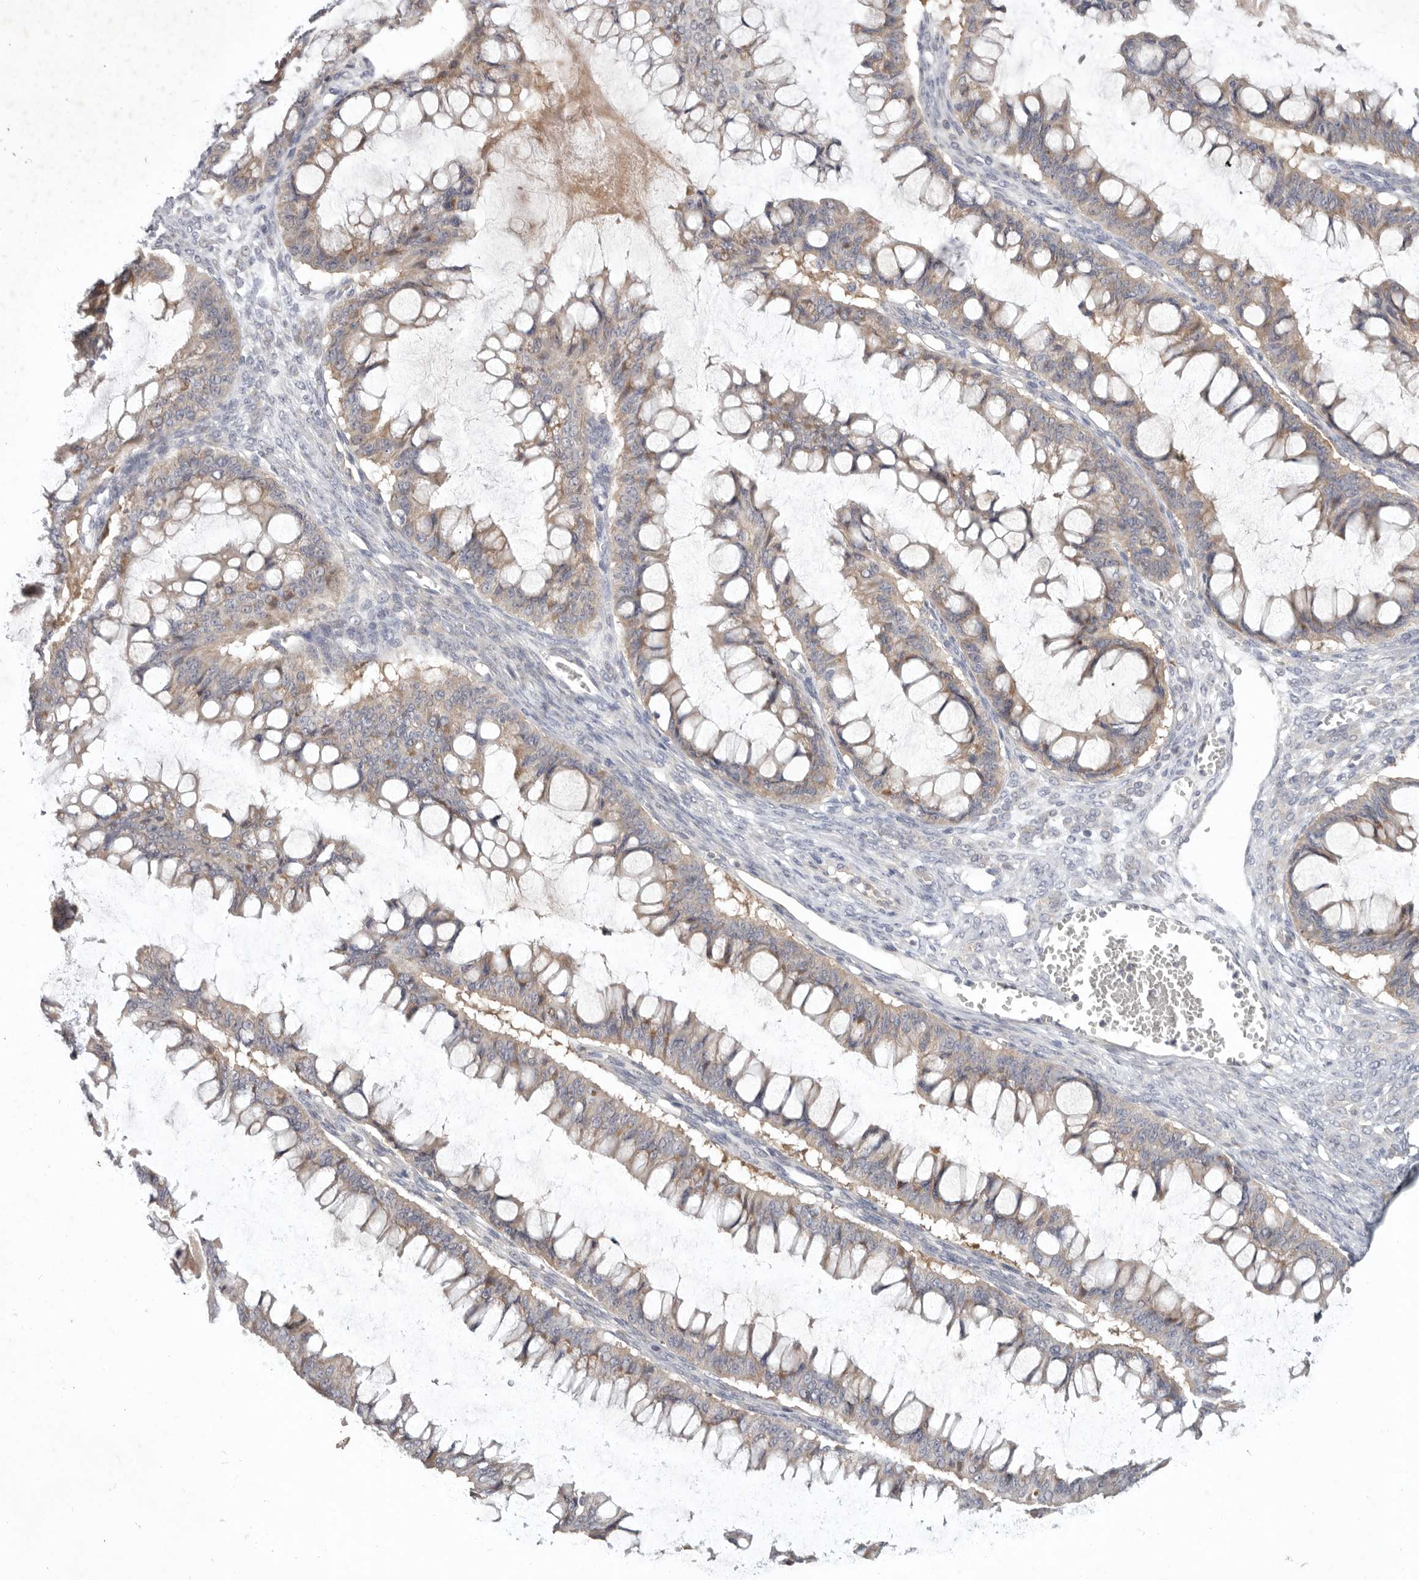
{"staining": {"intensity": "weak", "quantity": ">75%", "location": "cytoplasmic/membranous"}, "tissue": "ovarian cancer", "cell_type": "Tumor cells", "image_type": "cancer", "snomed": [{"axis": "morphology", "description": "Cystadenocarcinoma, mucinous, NOS"}, {"axis": "topography", "description": "Ovary"}], "caption": "This histopathology image exhibits ovarian mucinous cystadenocarcinoma stained with immunohistochemistry (IHC) to label a protein in brown. The cytoplasmic/membranous of tumor cells show weak positivity for the protein. Nuclei are counter-stained blue.", "gene": "WDR77", "patient": {"sex": "female", "age": 73}}